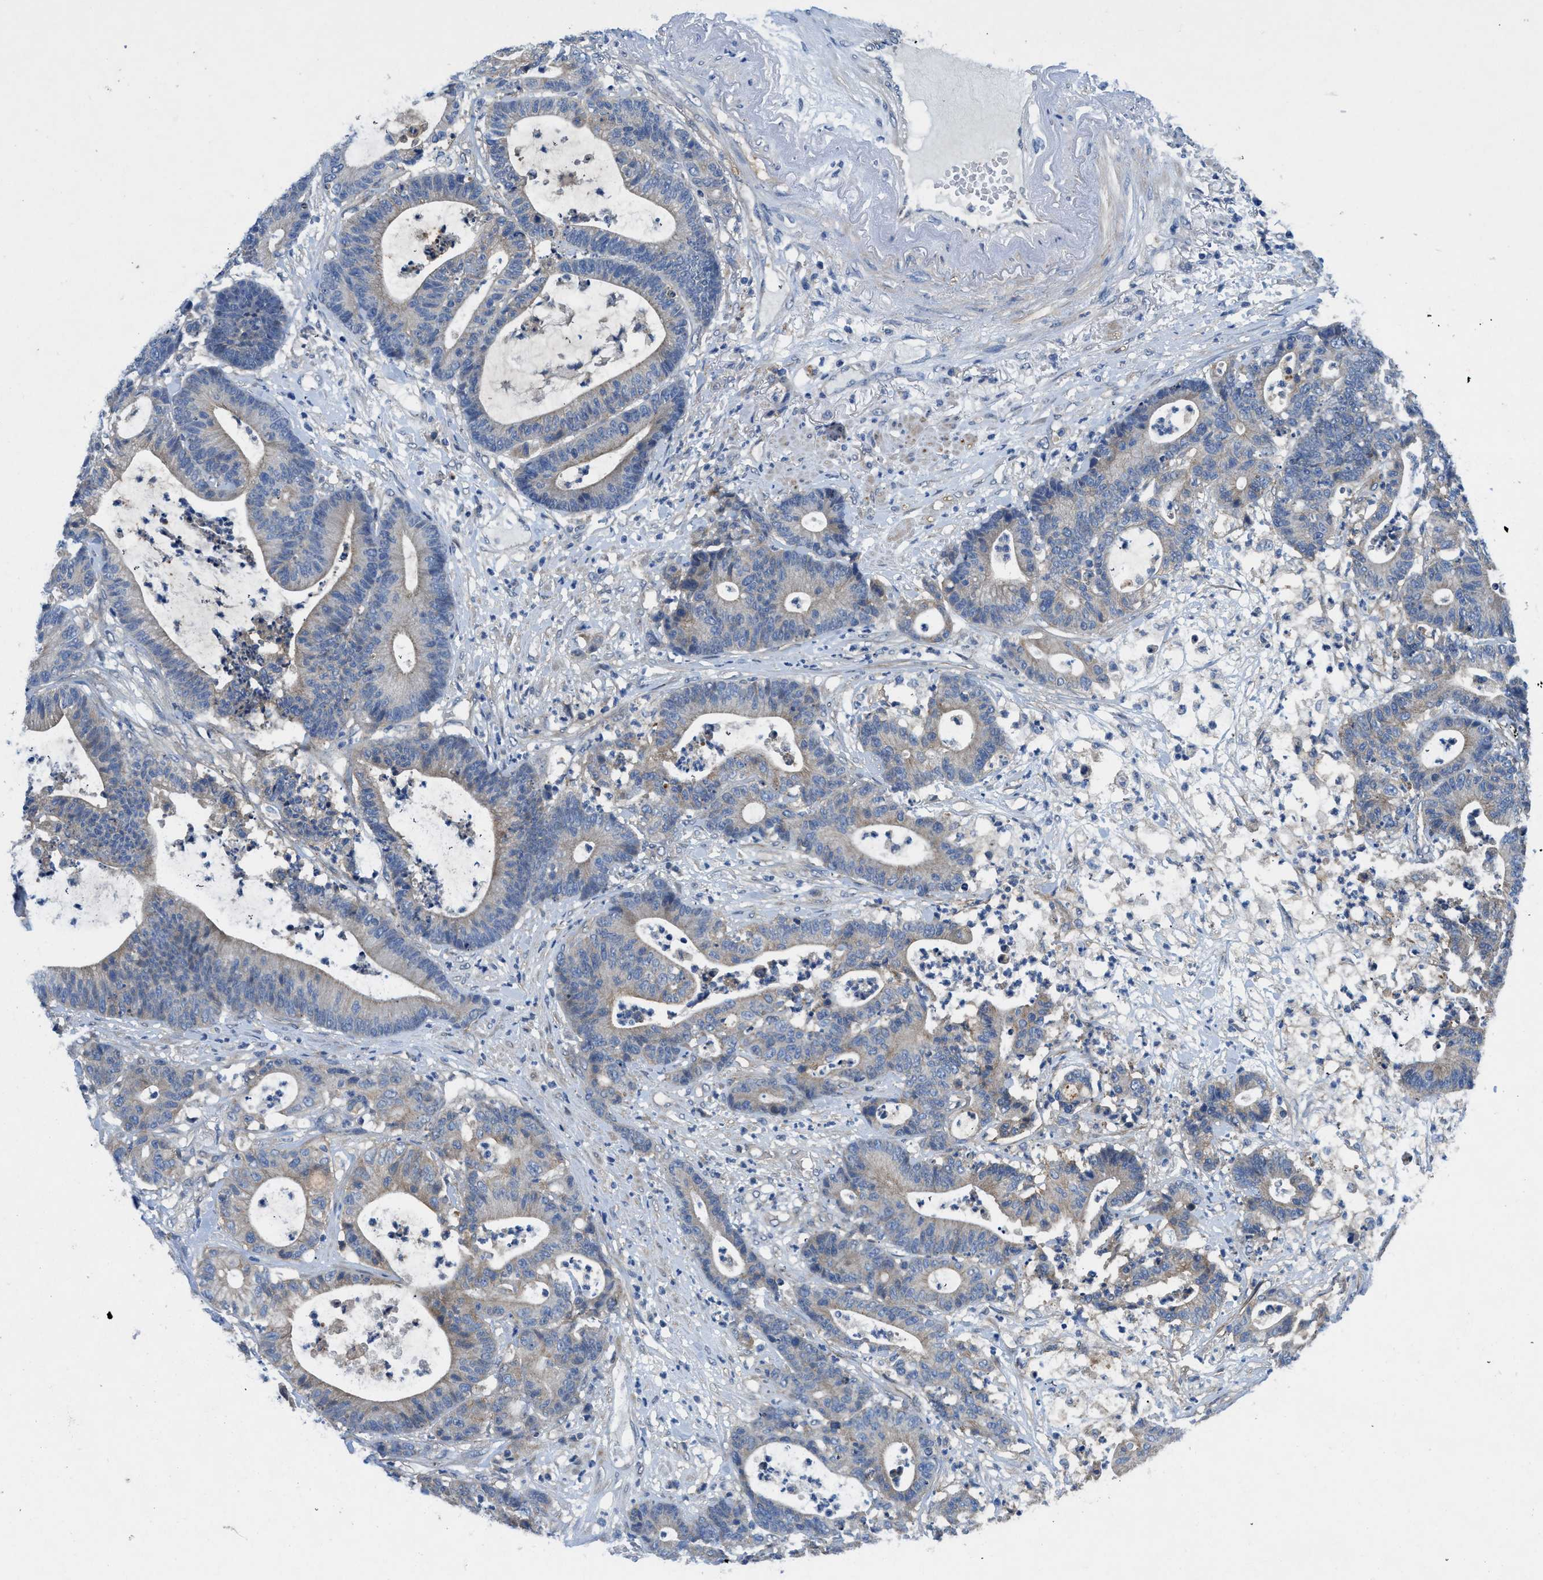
{"staining": {"intensity": "negative", "quantity": "none", "location": "none"}, "tissue": "colorectal cancer", "cell_type": "Tumor cells", "image_type": "cancer", "snomed": [{"axis": "morphology", "description": "Adenocarcinoma, NOS"}, {"axis": "topography", "description": "Colon"}], "caption": "IHC micrograph of human colorectal cancer stained for a protein (brown), which exhibits no positivity in tumor cells. The staining was performed using DAB (3,3'-diaminobenzidine) to visualize the protein expression in brown, while the nuclei were stained in blue with hematoxylin (Magnification: 20x).", "gene": "PANX1", "patient": {"sex": "female", "age": 84}}